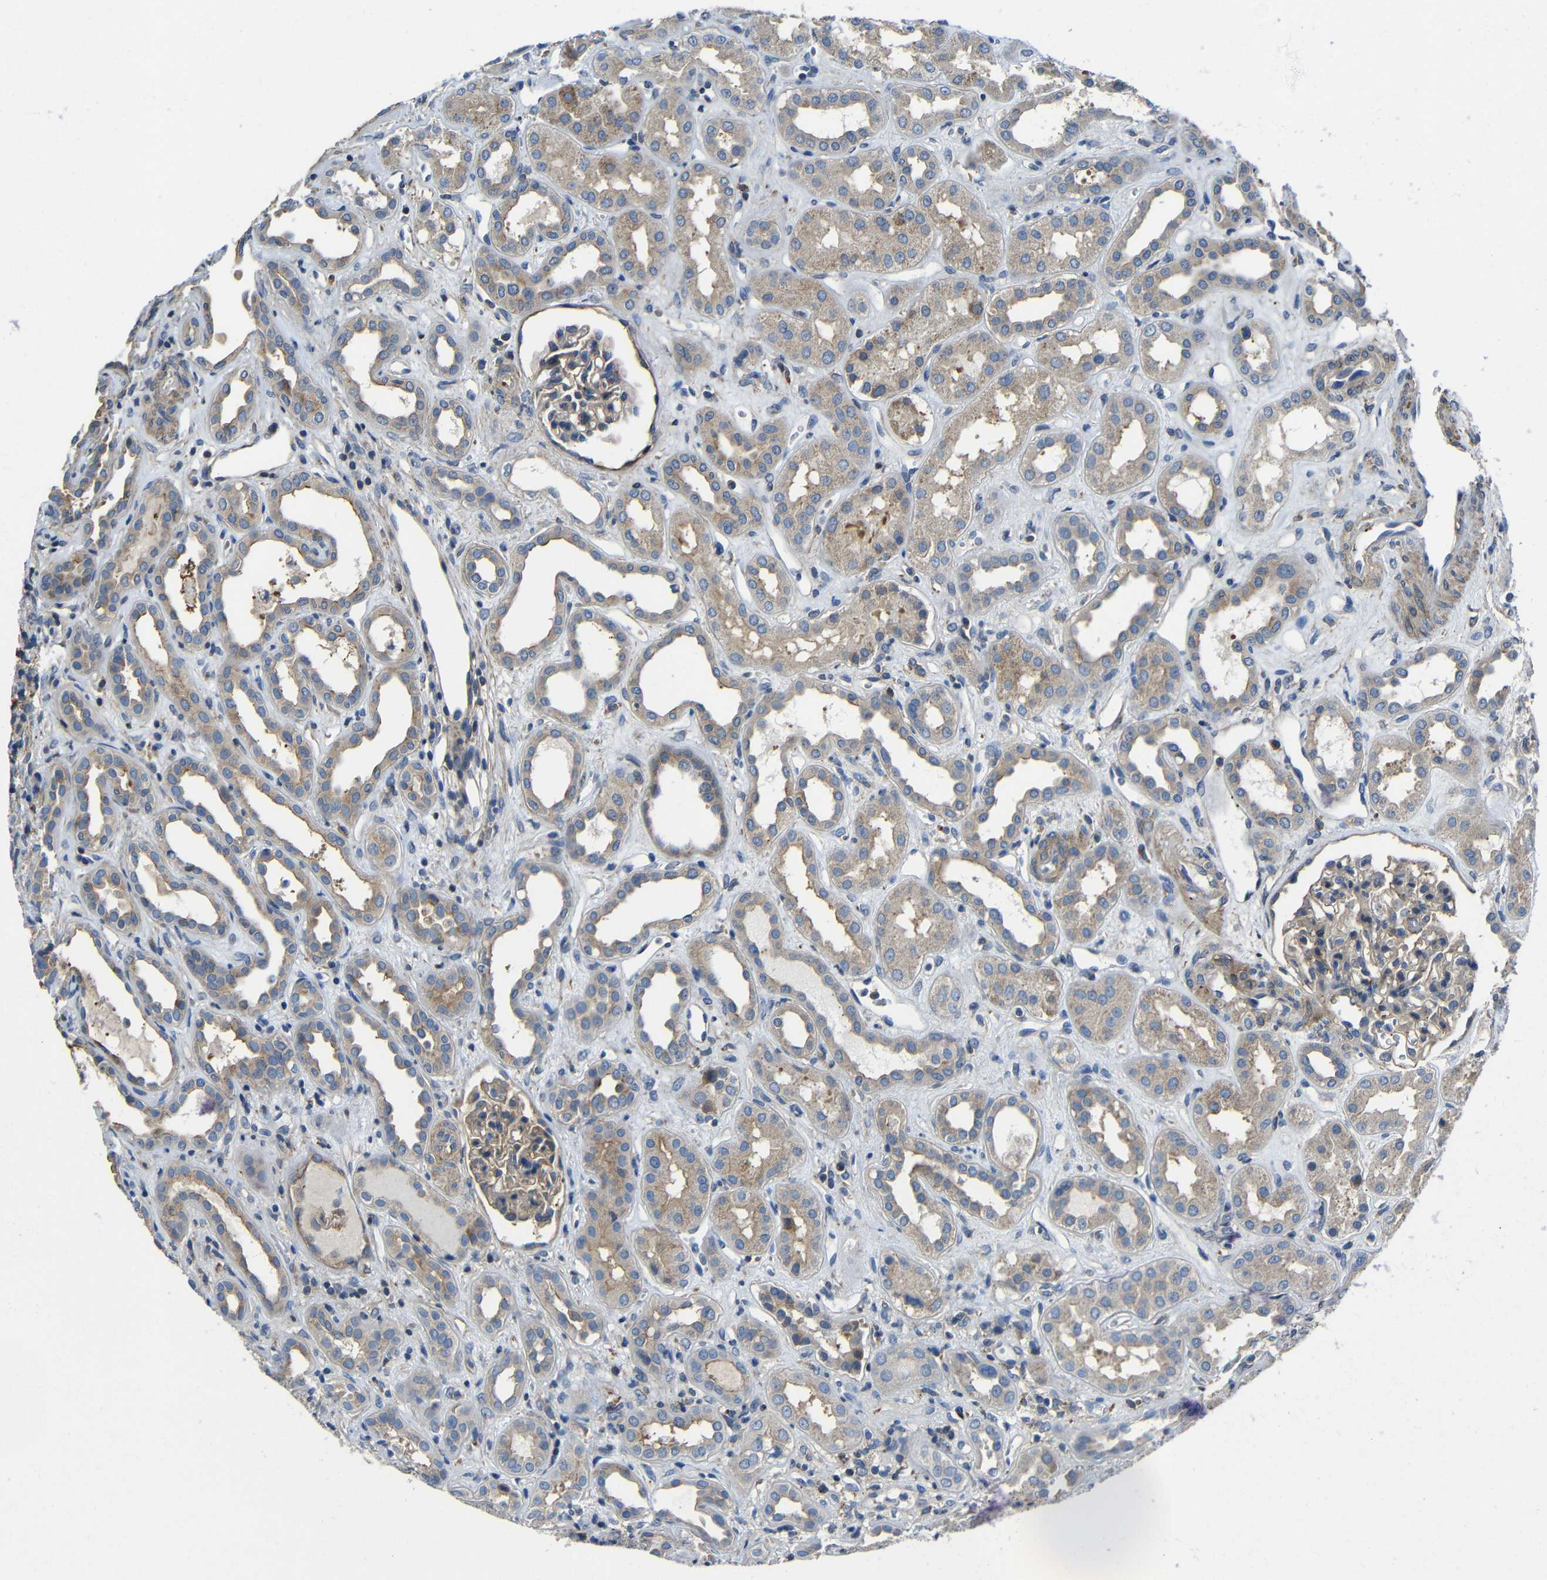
{"staining": {"intensity": "weak", "quantity": ">75%", "location": "cytoplasmic/membranous"}, "tissue": "kidney", "cell_type": "Cells in glomeruli", "image_type": "normal", "snomed": [{"axis": "morphology", "description": "Normal tissue, NOS"}, {"axis": "topography", "description": "Kidney"}], "caption": "IHC of unremarkable human kidney demonstrates low levels of weak cytoplasmic/membranous expression in about >75% of cells in glomeruli.", "gene": "GDI1", "patient": {"sex": "male", "age": 59}}